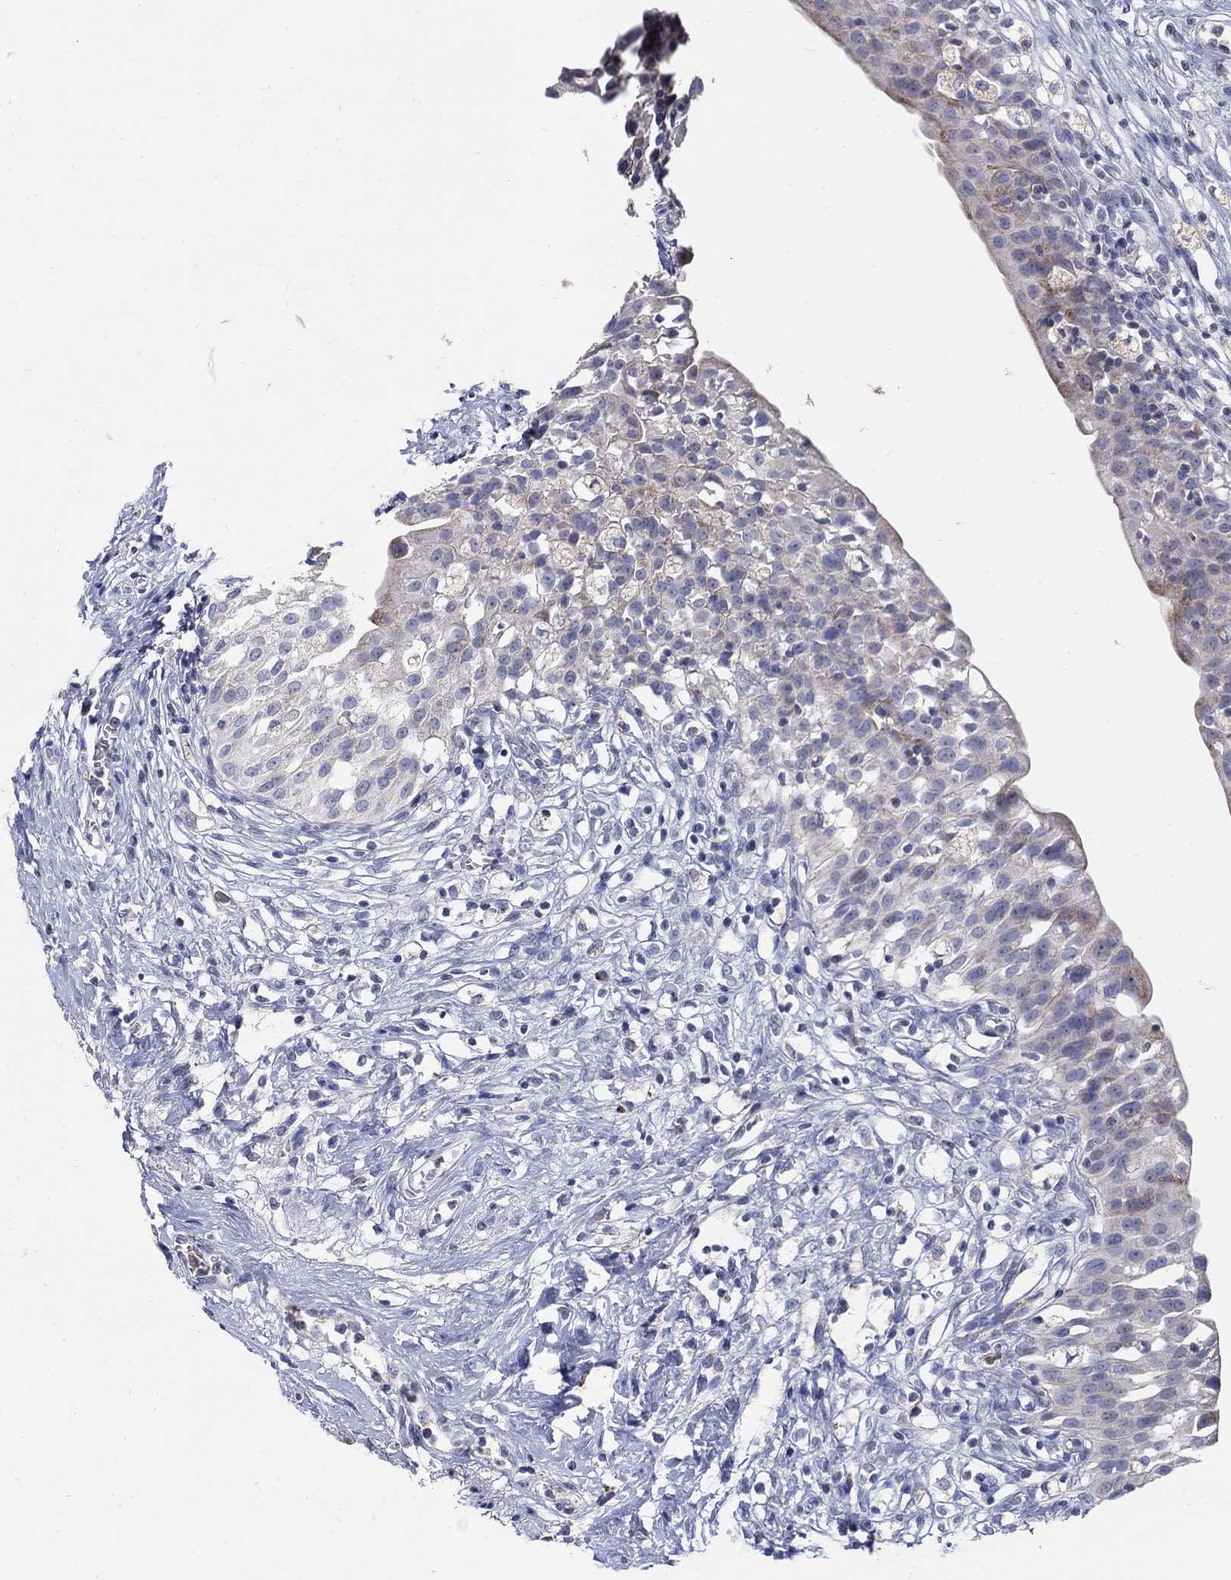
{"staining": {"intensity": "moderate", "quantity": "<25%", "location": "cytoplasmic/membranous"}, "tissue": "urinary bladder", "cell_type": "Urothelial cells", "image_type": "normal", "snomed": [{"axis": "morphology", "description": "Normal tissue, NOS"}, {"axis": "topography", "description": "Urinary bladder"}], "caption": "Protein staining of normal urinary bladder displays moderate cytoplasmic/membranous positivity in about <25% of urothelial cells.", "gene": "HMX2", "patient": {"sex": "male", "age": 76}}